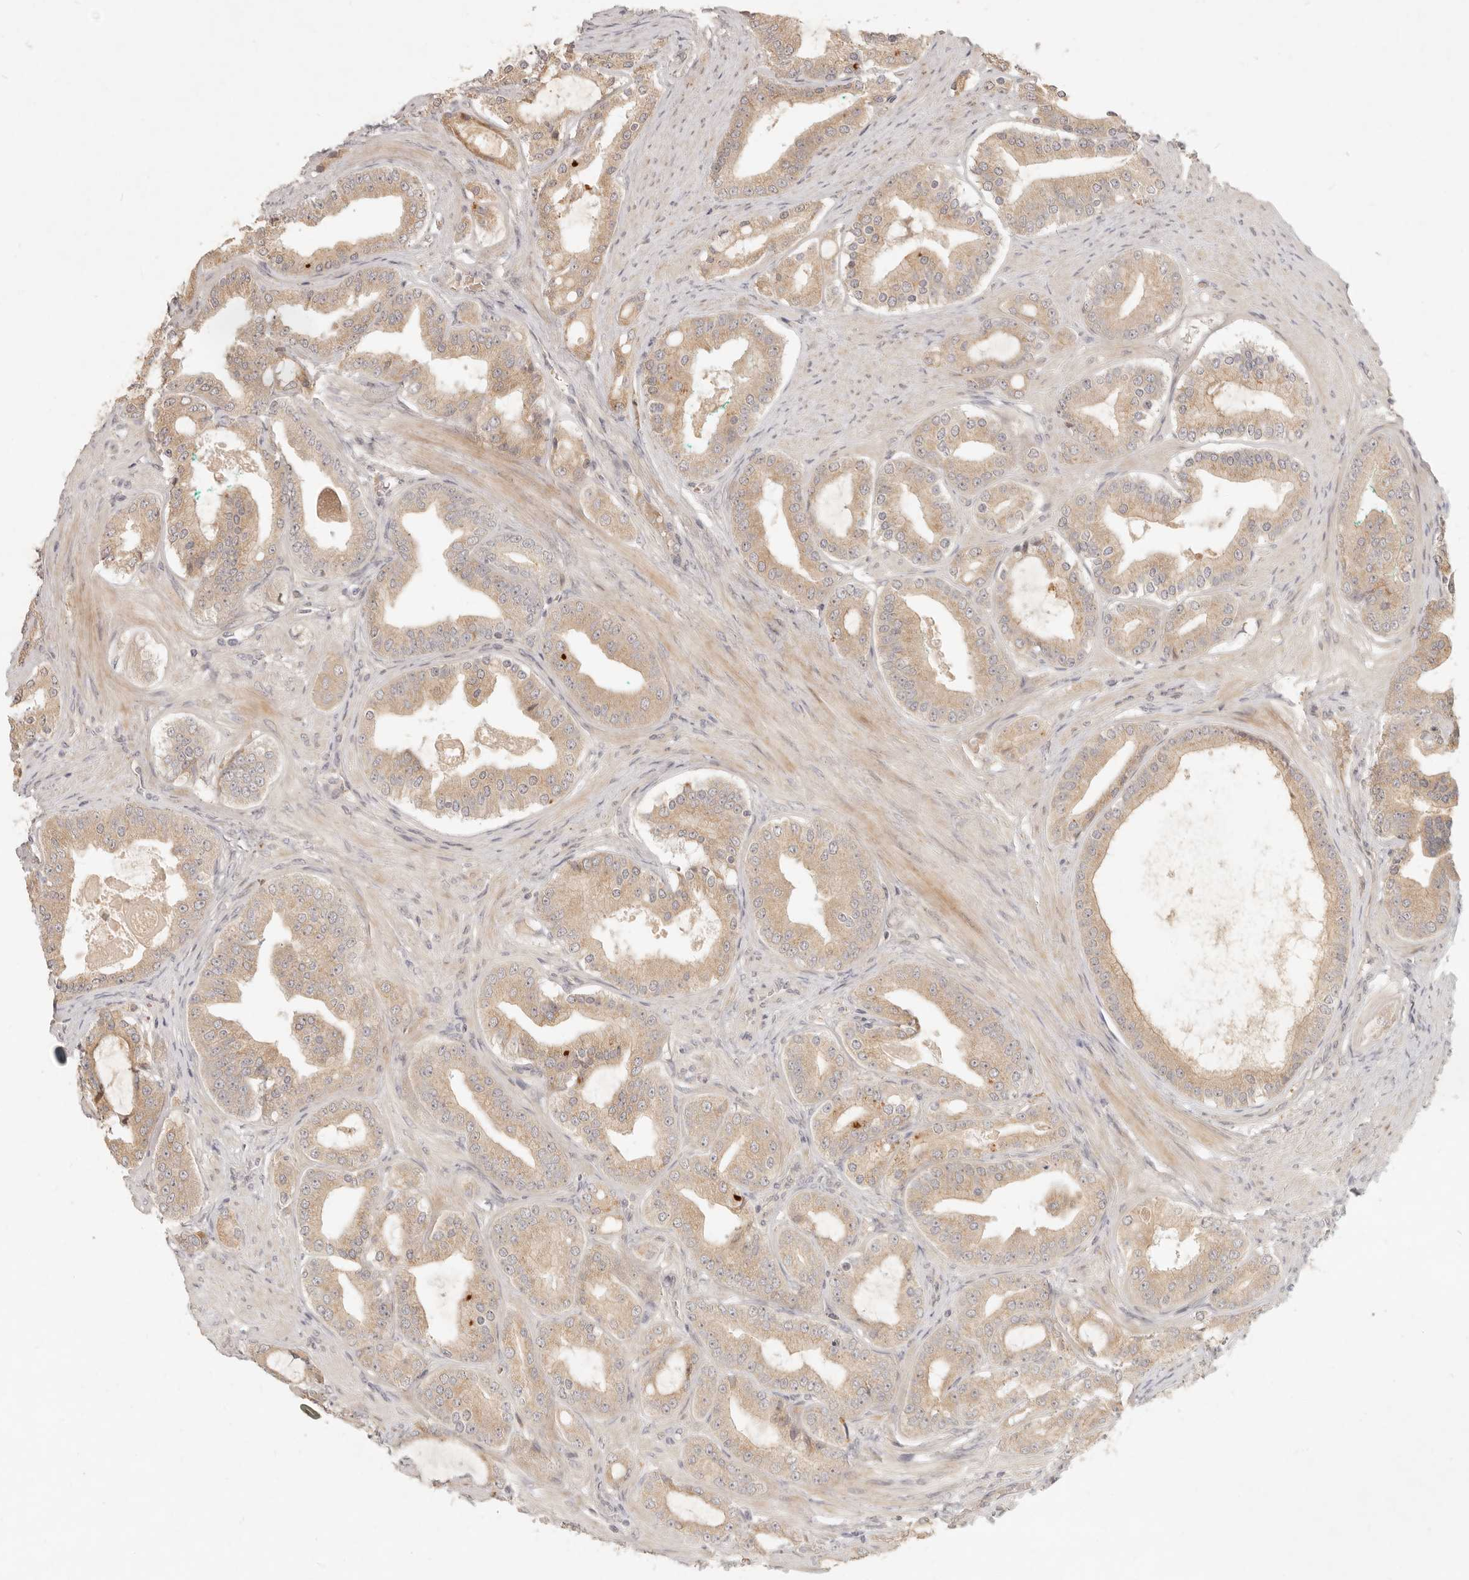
{"staining": {"intensity": "moderate", "quantity": ">75%", "location": "cytoplasmic/membranous"}, "tissue": "prostate cancer", "cell_type": "Tumor cells", "image_type": "cancer", "snomed": [{"axis": "morphology", "description": "Adenocarcinoma, High grade"}, {"axis": "topography", "description": "Prostate"}], "caption": "Adenocarcinoma (high-grade) (prostate) stained with a brown dye demonstrates moderate cytoplasmic/membranous positive expression in approximately >75% of tumor cells.", "gene": "UBXN11", "patient": {"sex": "male", "age": 60}}